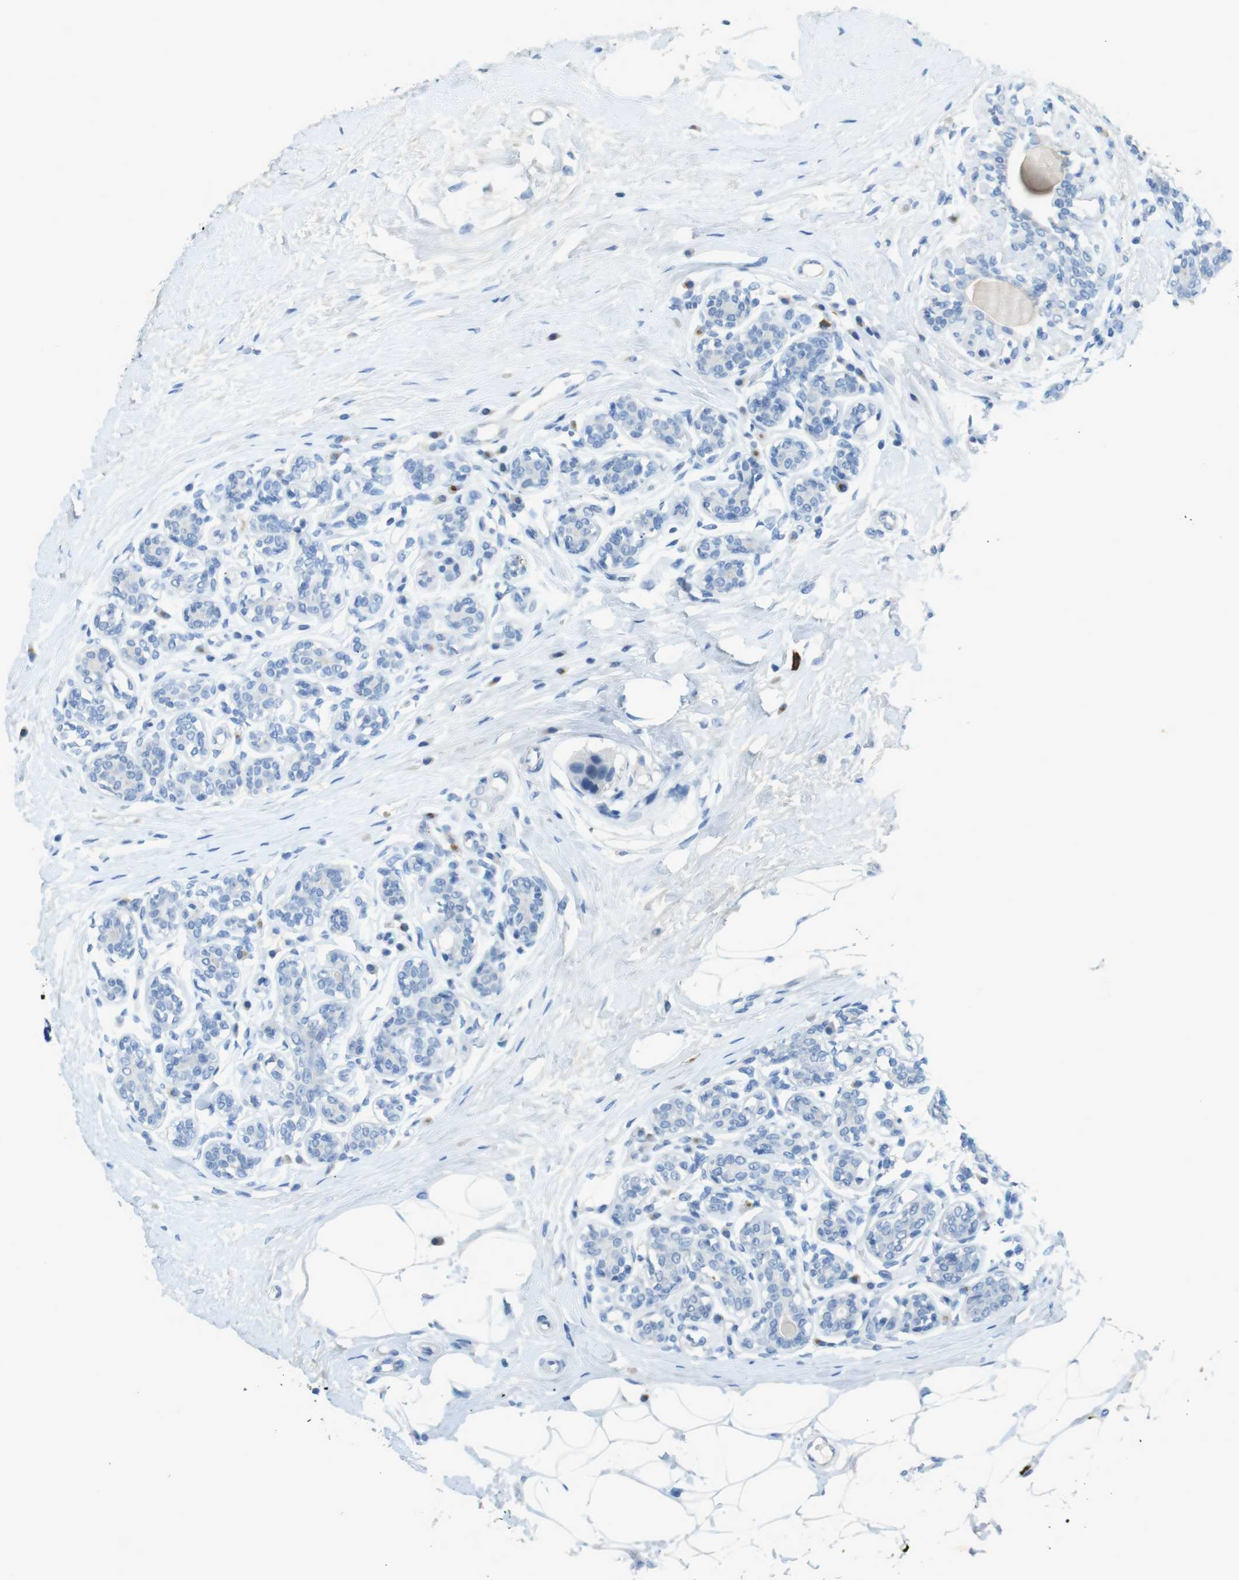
{"staining": {"intensity": "negative", "quantity": "none", "location": "none"}, "tissue": "breast cancer", "cell_type": "Tumor cells", "image_type": "cancer", "snomed": [{"axis": "morphology", "description": "Normal tissue, NOS"}, {"axis": "morphology", "description": "Duct carcinoma"}, {"axis": "topography", "description": "Breast"}], "caption": "This is an IHC image of infiltrating ductal carcinoma (breast). There is no positivity in tumor cells.", "gene": "CD320", "patient": {"sex": "female", "age": 39}}